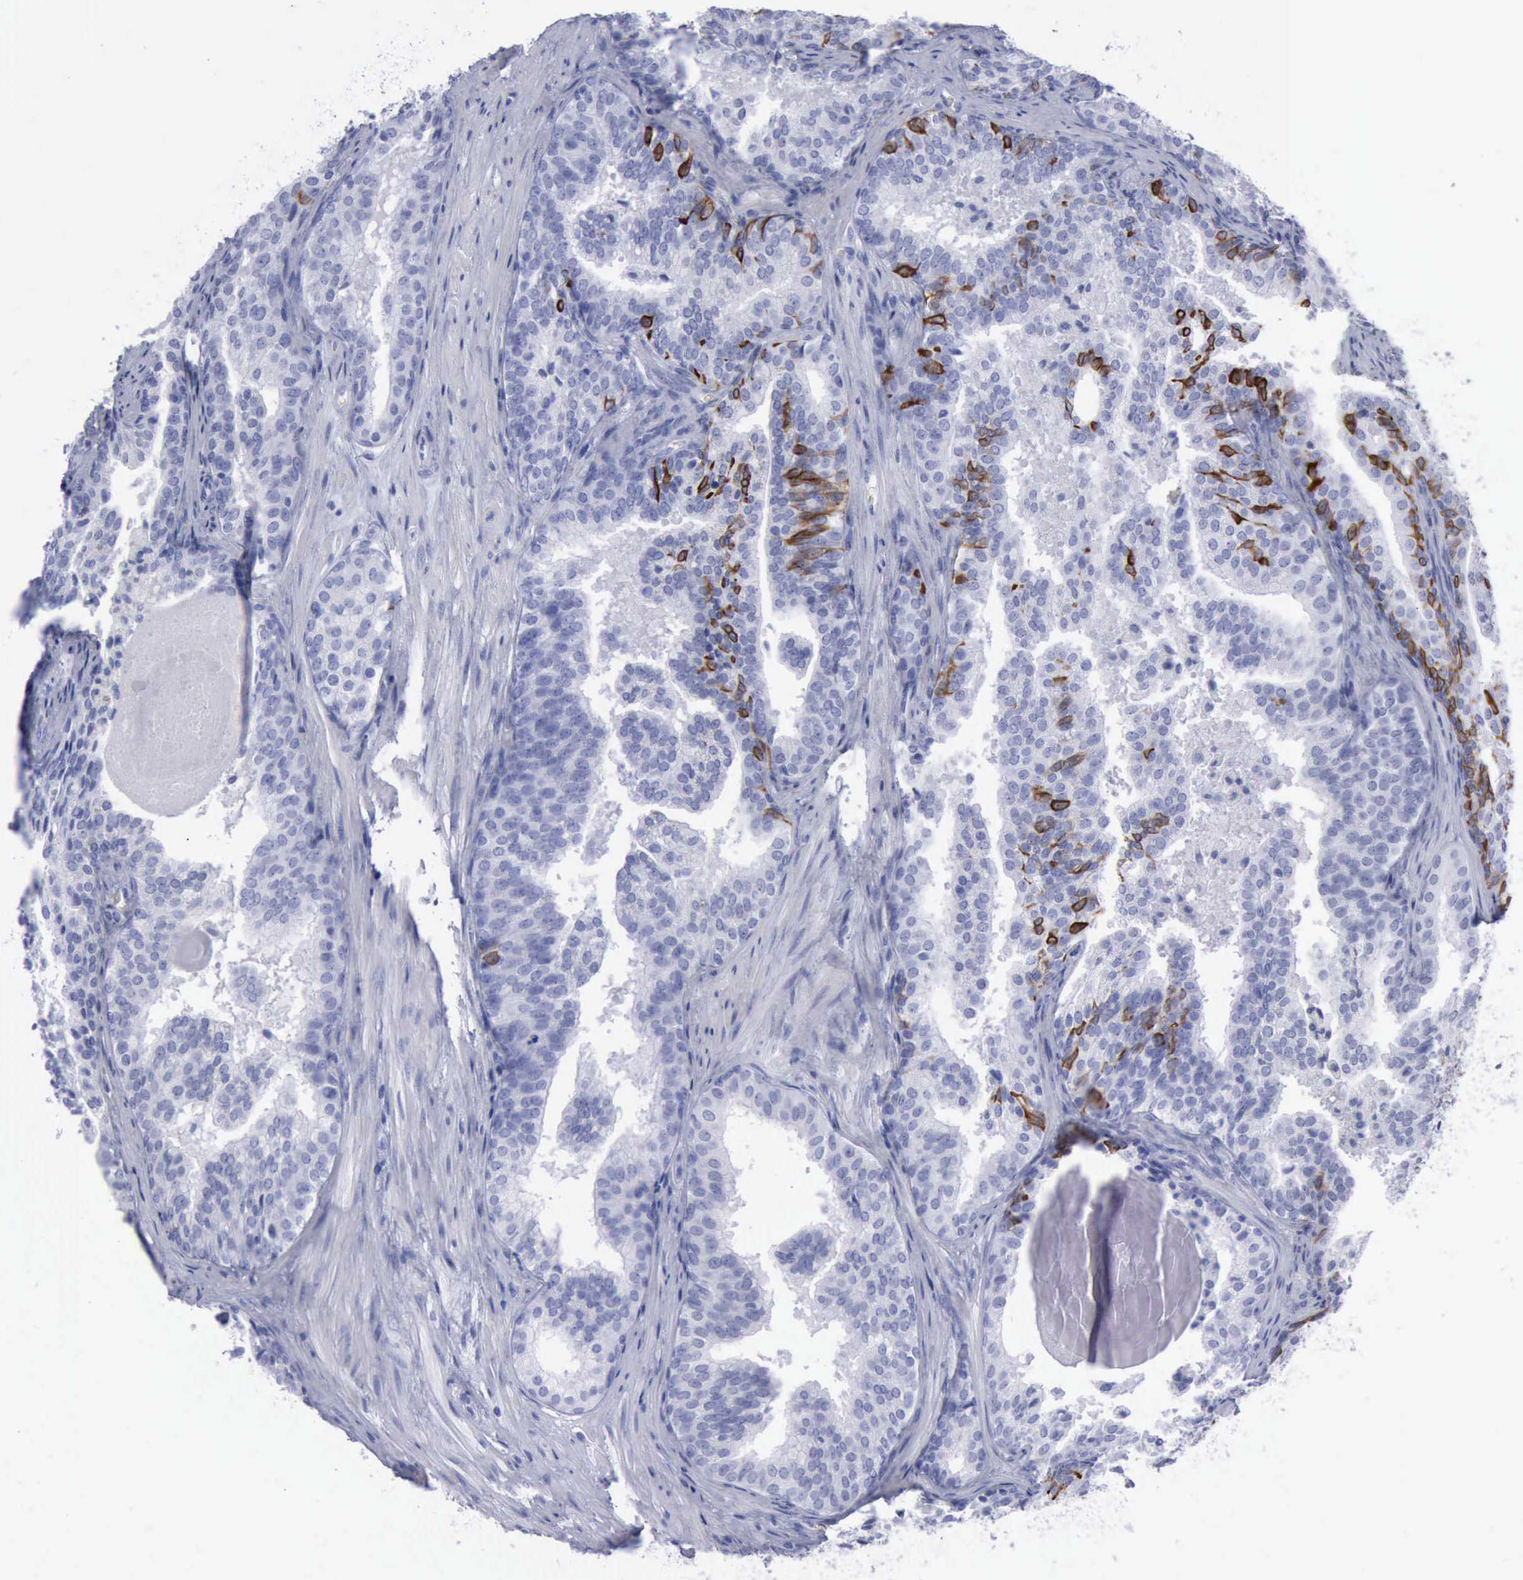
{"staining": {"intensity": "moderate", "quantity": "<25%", "location": "cytoplasmic/membranous"}, "tissue": "prostate cancer", "cell_type": "Tumor cells", "image_type": "cancer", "snomed": [{"axis": "morphology", "description": "Adenocarcinoma, Low grade"}, {"axis": "topography", "description": "Prostate"}], "caption": "Immunohistochemistry of human prostate cancer (adenocarcinoma (low-grade)) reveals low levels of moderate cytoplasmic/membranous expression in about <25% of tumor cells.", "gene": "KRT13", "patient": {"sex": "male", "age": 69}}